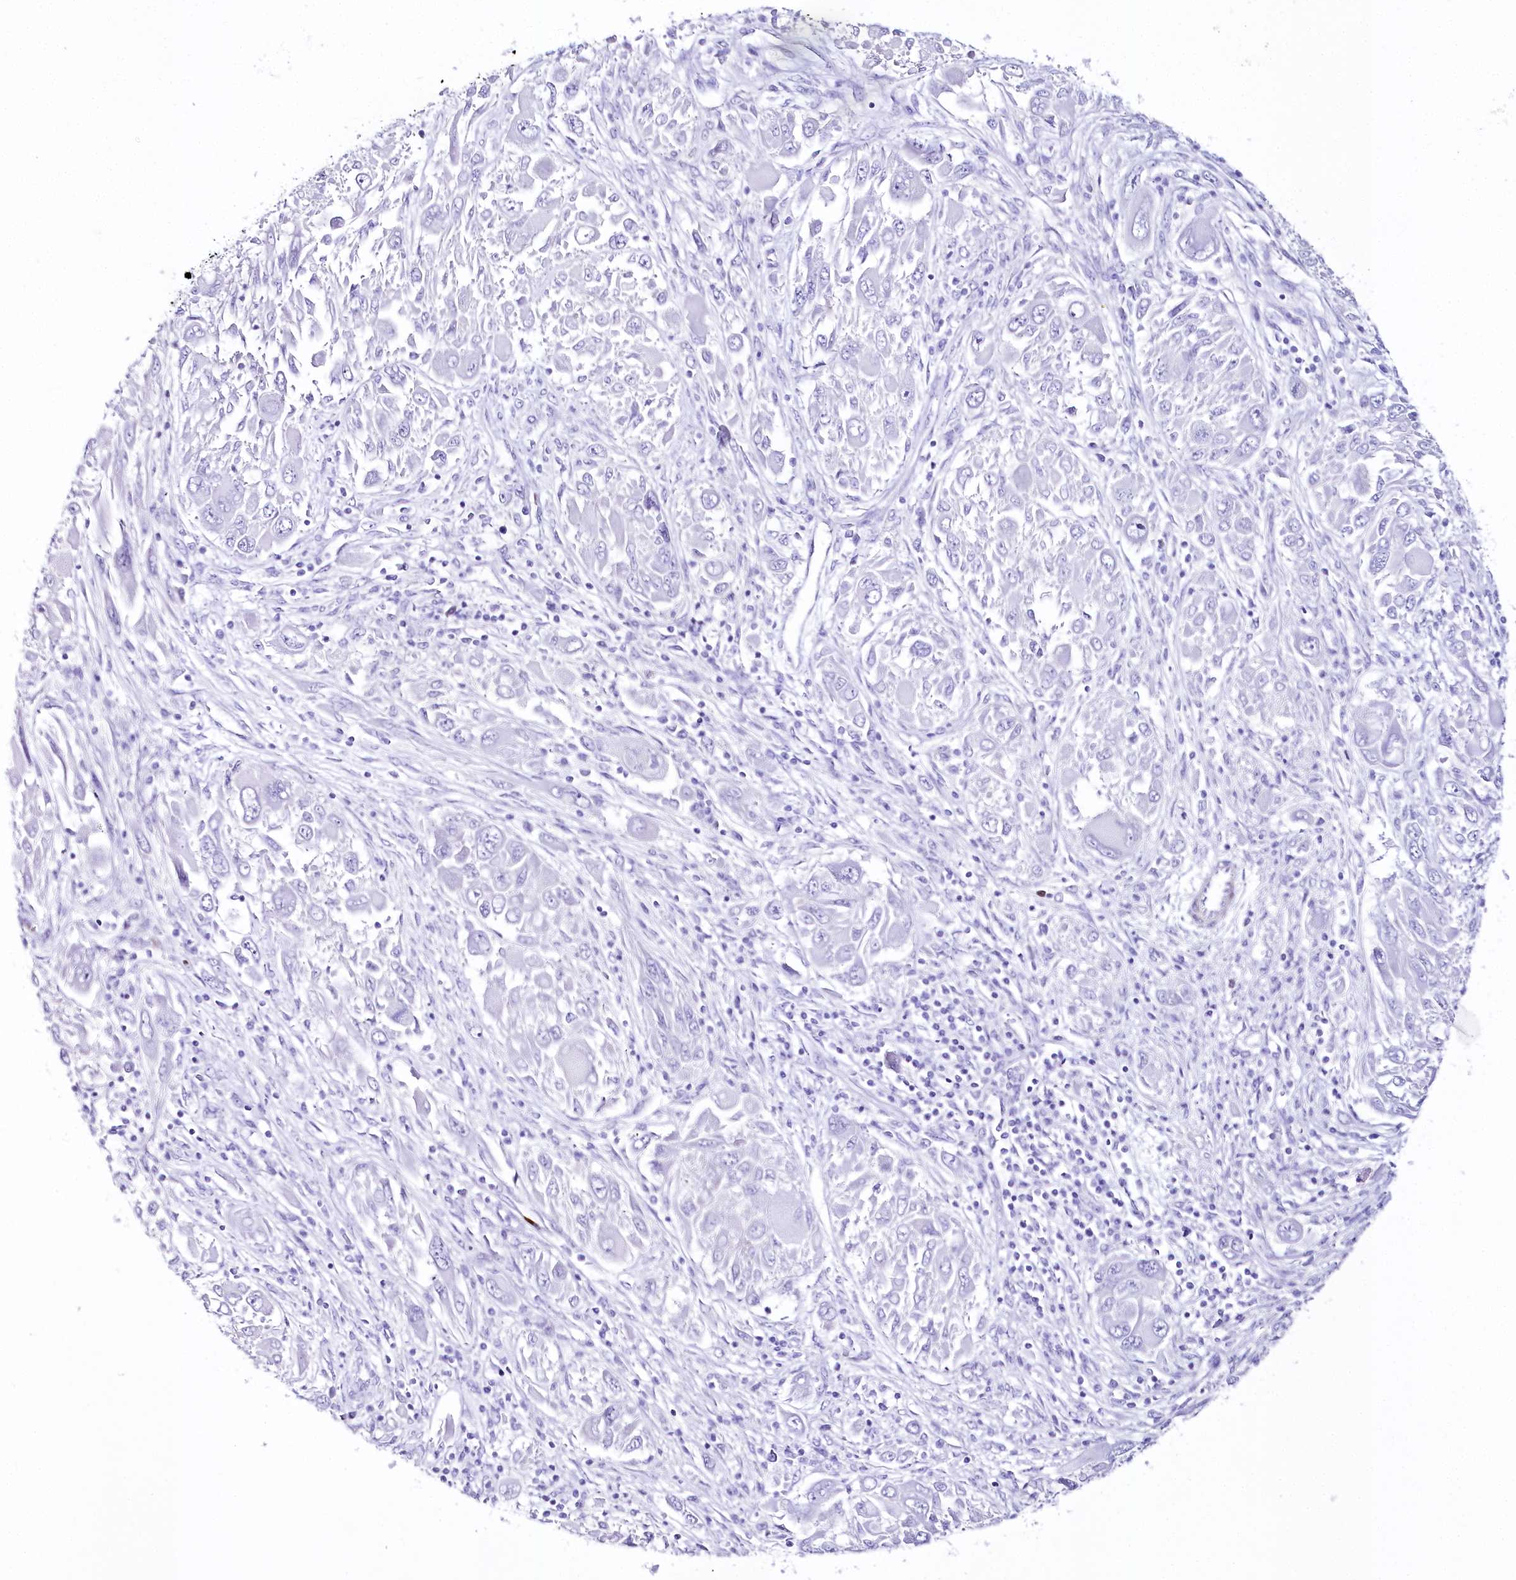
{"staining": {"intensity": "negative", "quantity": "none", "location": "none"}, "tissue": "melanoma", "cell_type": "Tumor cells", "image_type": "cancer", "snomed": [{"axis": "morphology", "description": "Malignant melanoma, NOS"}, {"axis": "topography", "description": "Skin"}], "caption": "Malignant melanoma was stained to show a protein in brown. There is no significant staining in tumor cells.", "gene": "CSN3", "patient": {"sex": "female", "age": 91}}